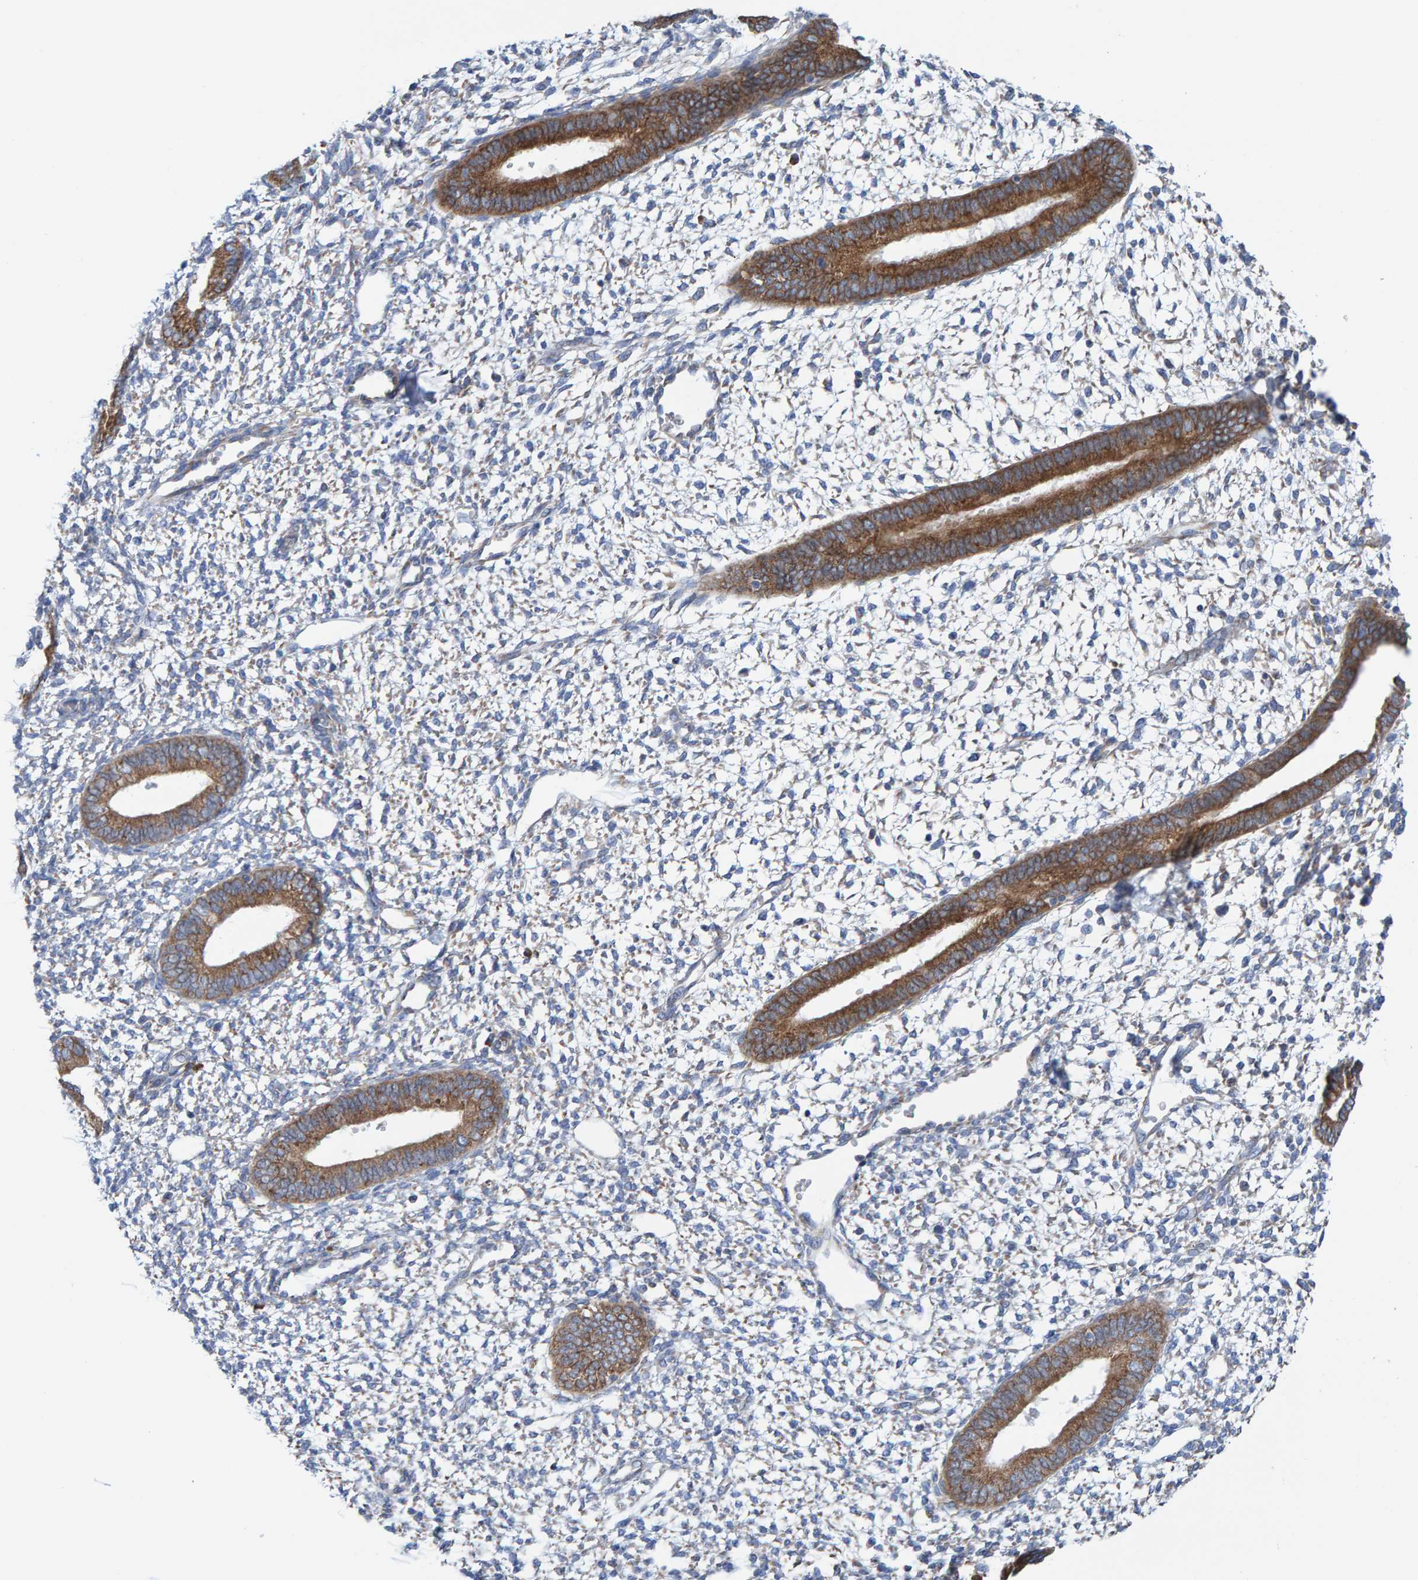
{"staining": {"intensity": "negative", "quantity": "none", "location": "none"}, "tissue": "endometrium", "cell_type": "Cells in endometrial stroma", "image_type": "normal", "snomed": [{"axis": "morphology", "description": "Normal tissue, NOS"}, {"axis": "topography", "description": "Endometrium"}], "caption": "The image shows no staining of cells in endometrial stroma in normal endometrium. (DAB (3,3'-diaminobenzidine) immunohistochemistry, high magnification).", "gene": "CDK5RAP3", "patient": {"sex": "female", "age": 46}}